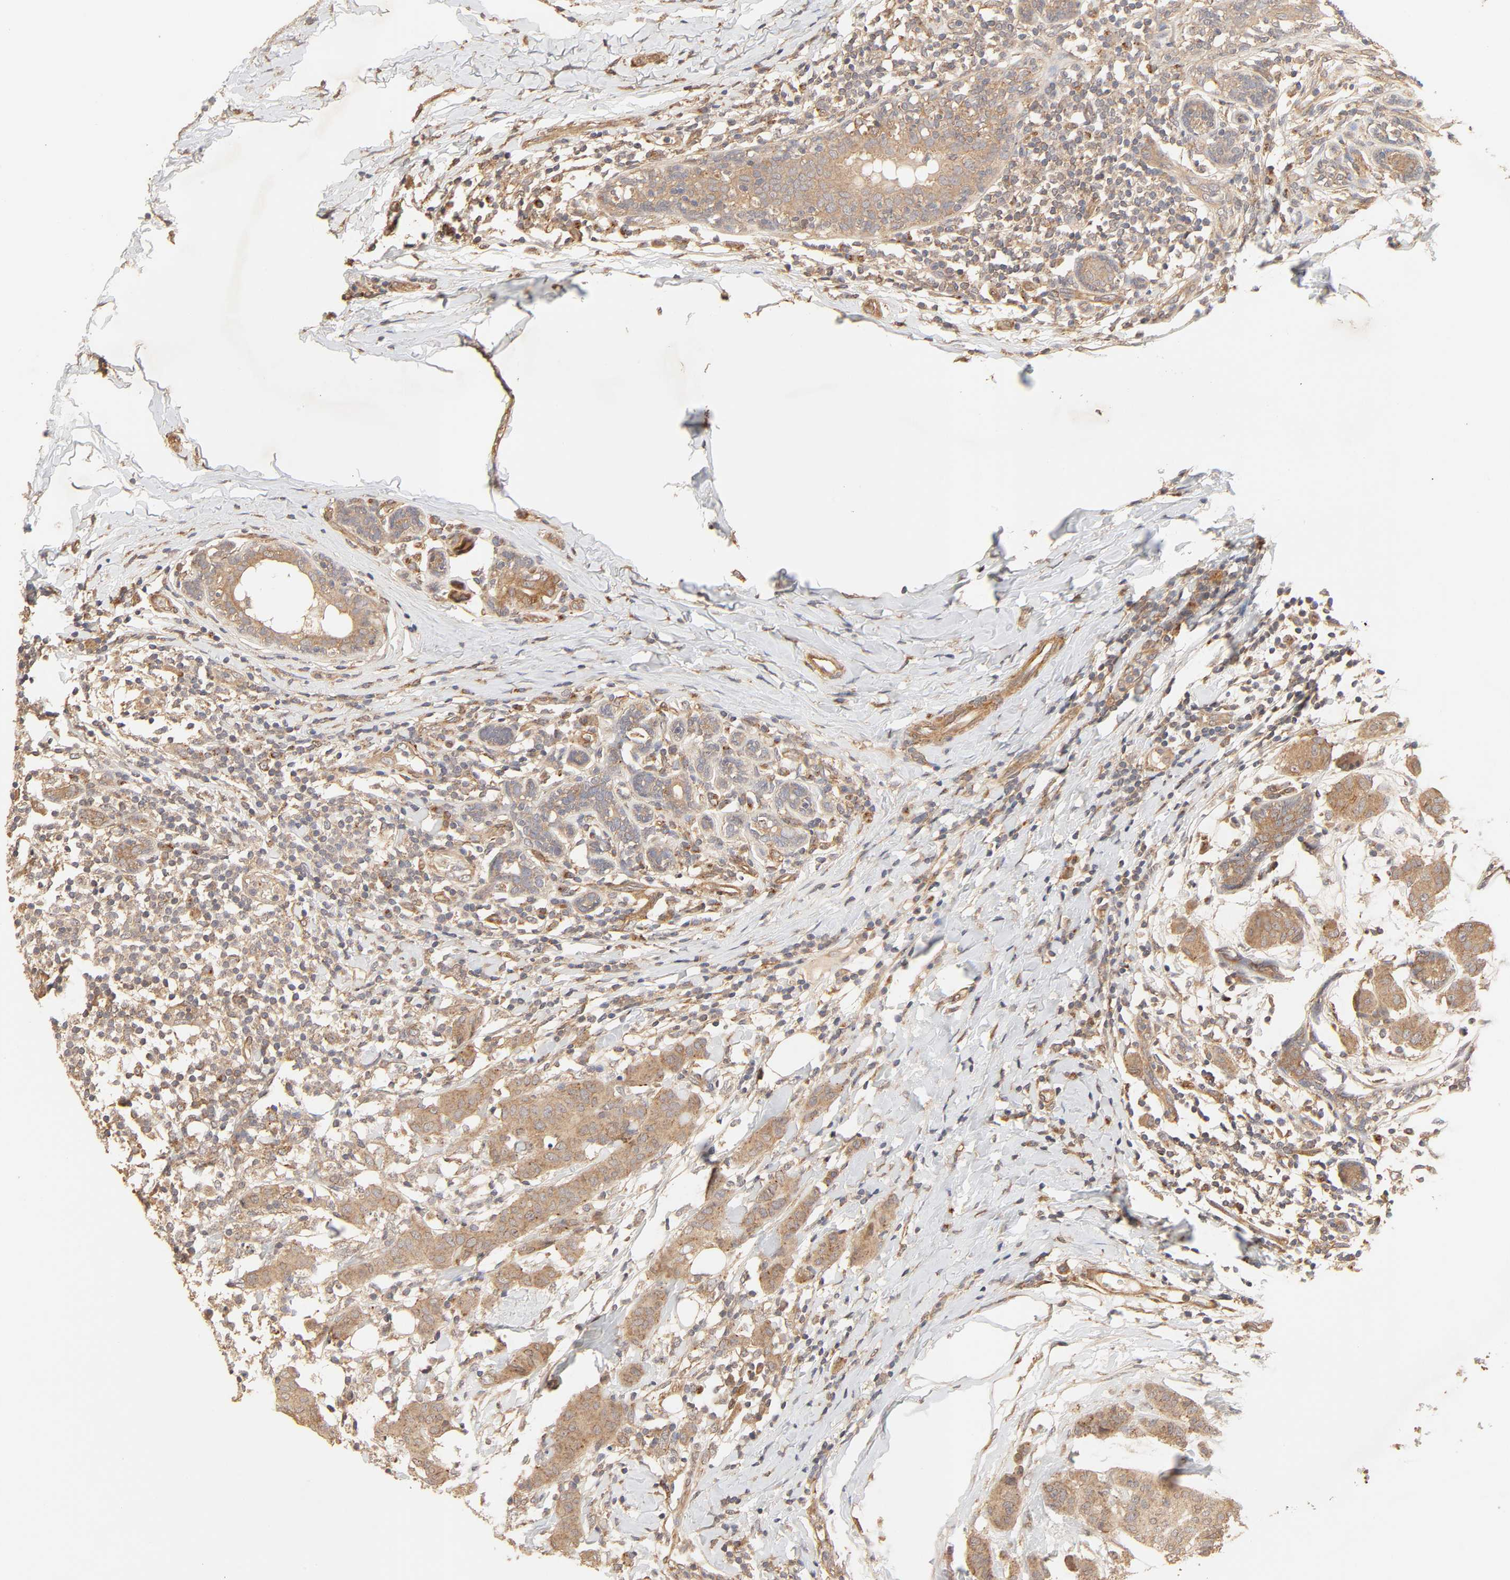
{"staining": {"intensity": "moderate", "quantity": ">75%", "location": "cytoplasmic/membranous"}, "tissue": "breast cancer", "cell_type": "Tumor cells", "image_type": "cancer", "snomed": [{"axis": "morphology", "description": "Duct carcinoma"}, {"axis": "topography", "description": "Breast"}], "caption": "This is a photomicrograph of IHC staining of breast cancer, which shows moderate positivity in the cytoplasmic/membranous of tumor cells.", "gene": "EPS8", "patient": {"sex": "female", "age": 40}}